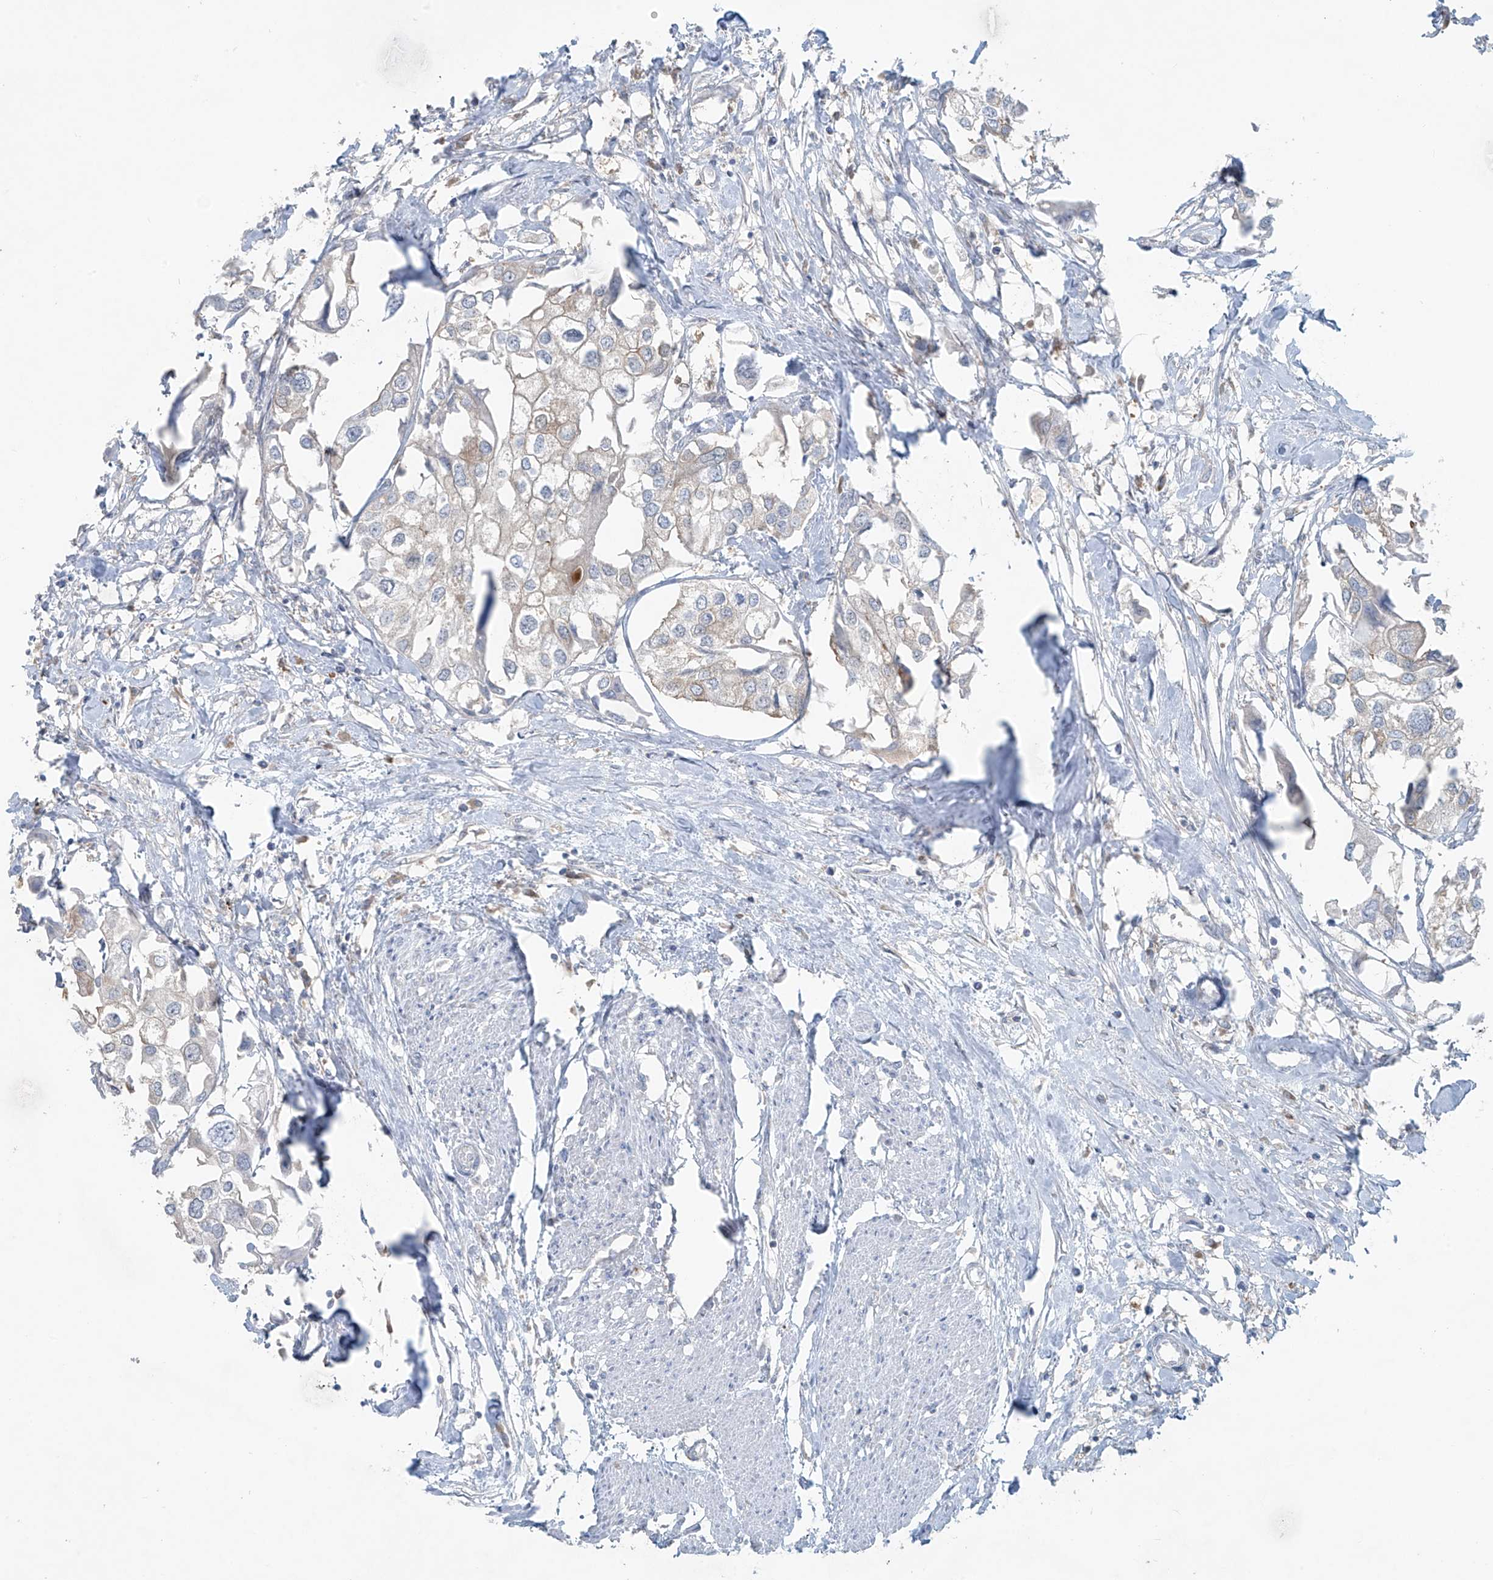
{"staining": {"intensity": "weak", "quantity": "<25%", "location": "cytoplasmic/membranous"}, "tissue": "urothelial cancer", "cell_type": "Tumor cells", "image_type": "cancer", "snomed": [{"axis": "morphology", "description": "Urothelial carcinoma, High grade"}, {"axis": "topography", "description": "Urinary bladder"}], "caption": "High power microscopy histopathology image of an immunohistochemistry histopathology image of high-grade urothelial carcinoma, revealing no significant expression in tumor cells.", "gene": "PPAT", "patient": {"sex": "male", "age": 64}}